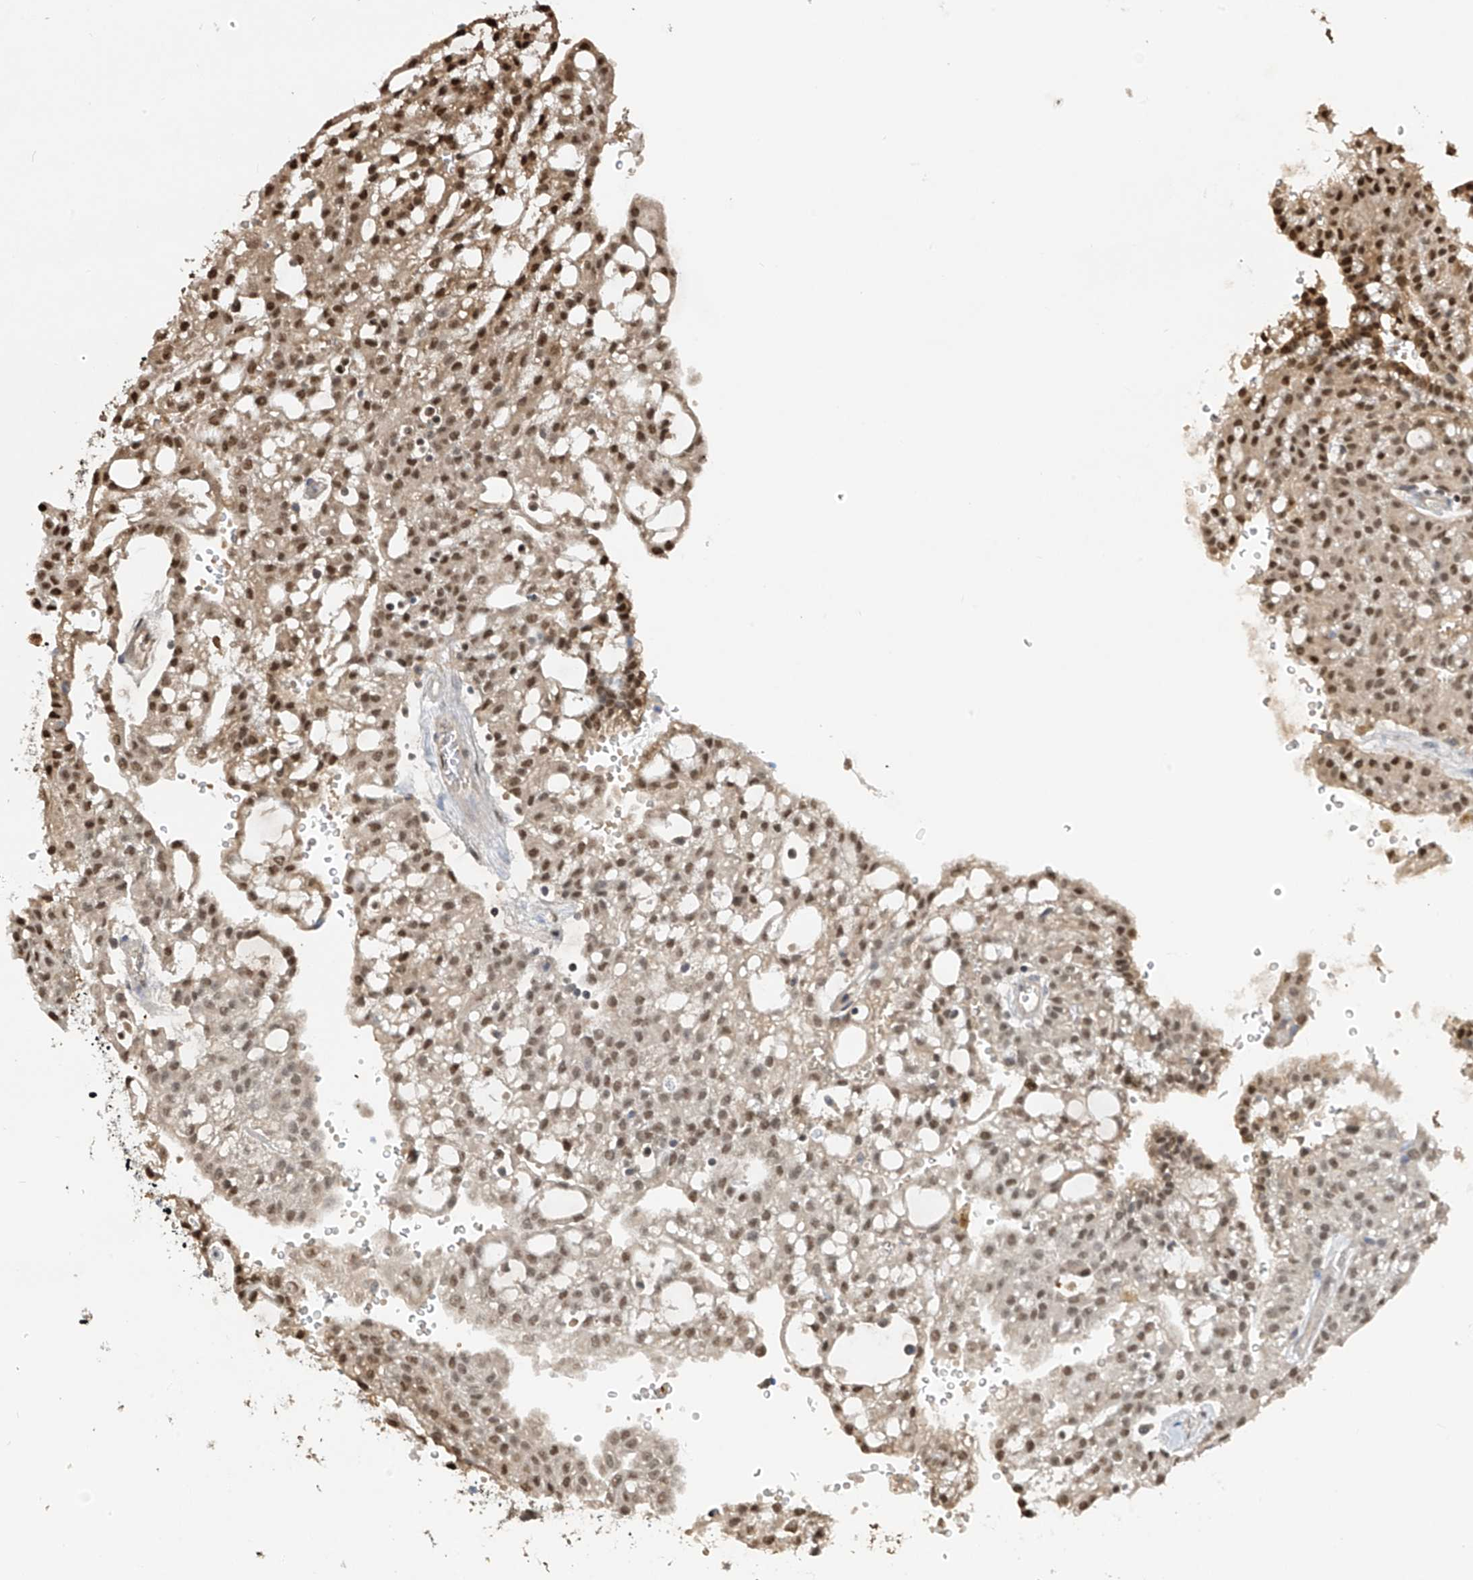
{"staining": {"intensity": "moderate", "quantity": "25%-75%", "location": "nuclear"}, "tissue": "renal cancer", "cell_type": "Tumor cells", "image_type": "cancer", "snomed": [{"axis": "morphology", "description": "Adenocarcinoma, NOS"}, {"axis": "topography", "description": "Kidney"}], "caption": "The immunohistochemical stain labels moderate nuclear staining in tumor cells of adenocarcinoma (renal) tissue. Nuclei are stained in blue.", "gene": "PMM1", "patient": {"sex": "male", "age": 63}}